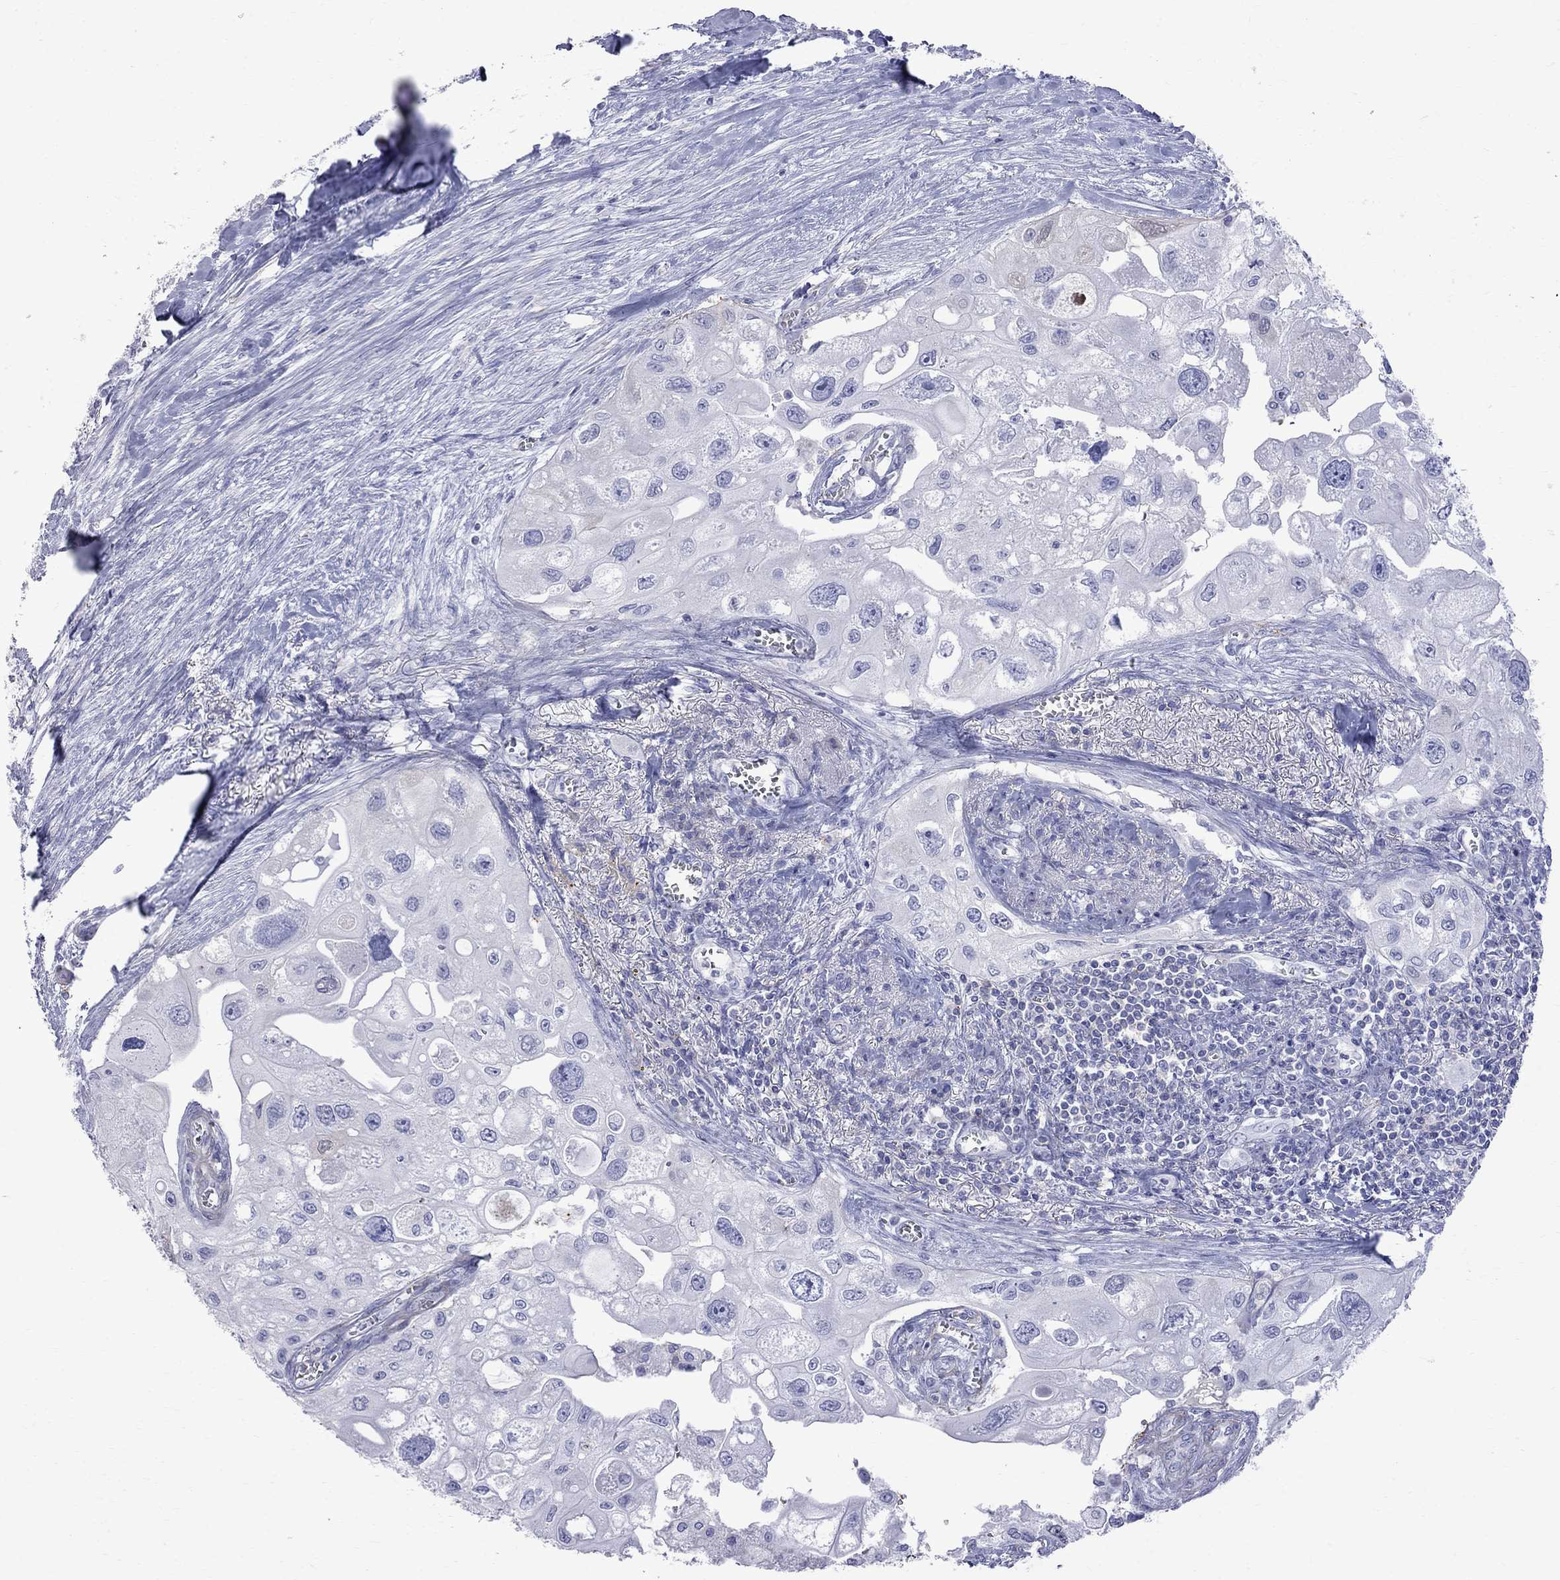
{"staining": {"intensity": "negative", "quantity": "none", "location": "none"}, "tissue": "urothelial cancer", "cell_type": "Tumor cells", "image_type": "cancer", "snomed": [{"axis": "morphology", "description": "Urothelial carcinoma, High grade"}, {"axis": "topography", "description": "Urinary bladder"}], "caption": "A high-resolution micrograph shows immunohistochemistry staining of urothelial cancer, which displays no significant positivity in tumor cells. (DAB (3,3'-diaminobenzidine) IHC visualized using brightfield microscopy, high magnification).", "gene": "S100A3", "patient": {"sex": "male", "age": 59}}